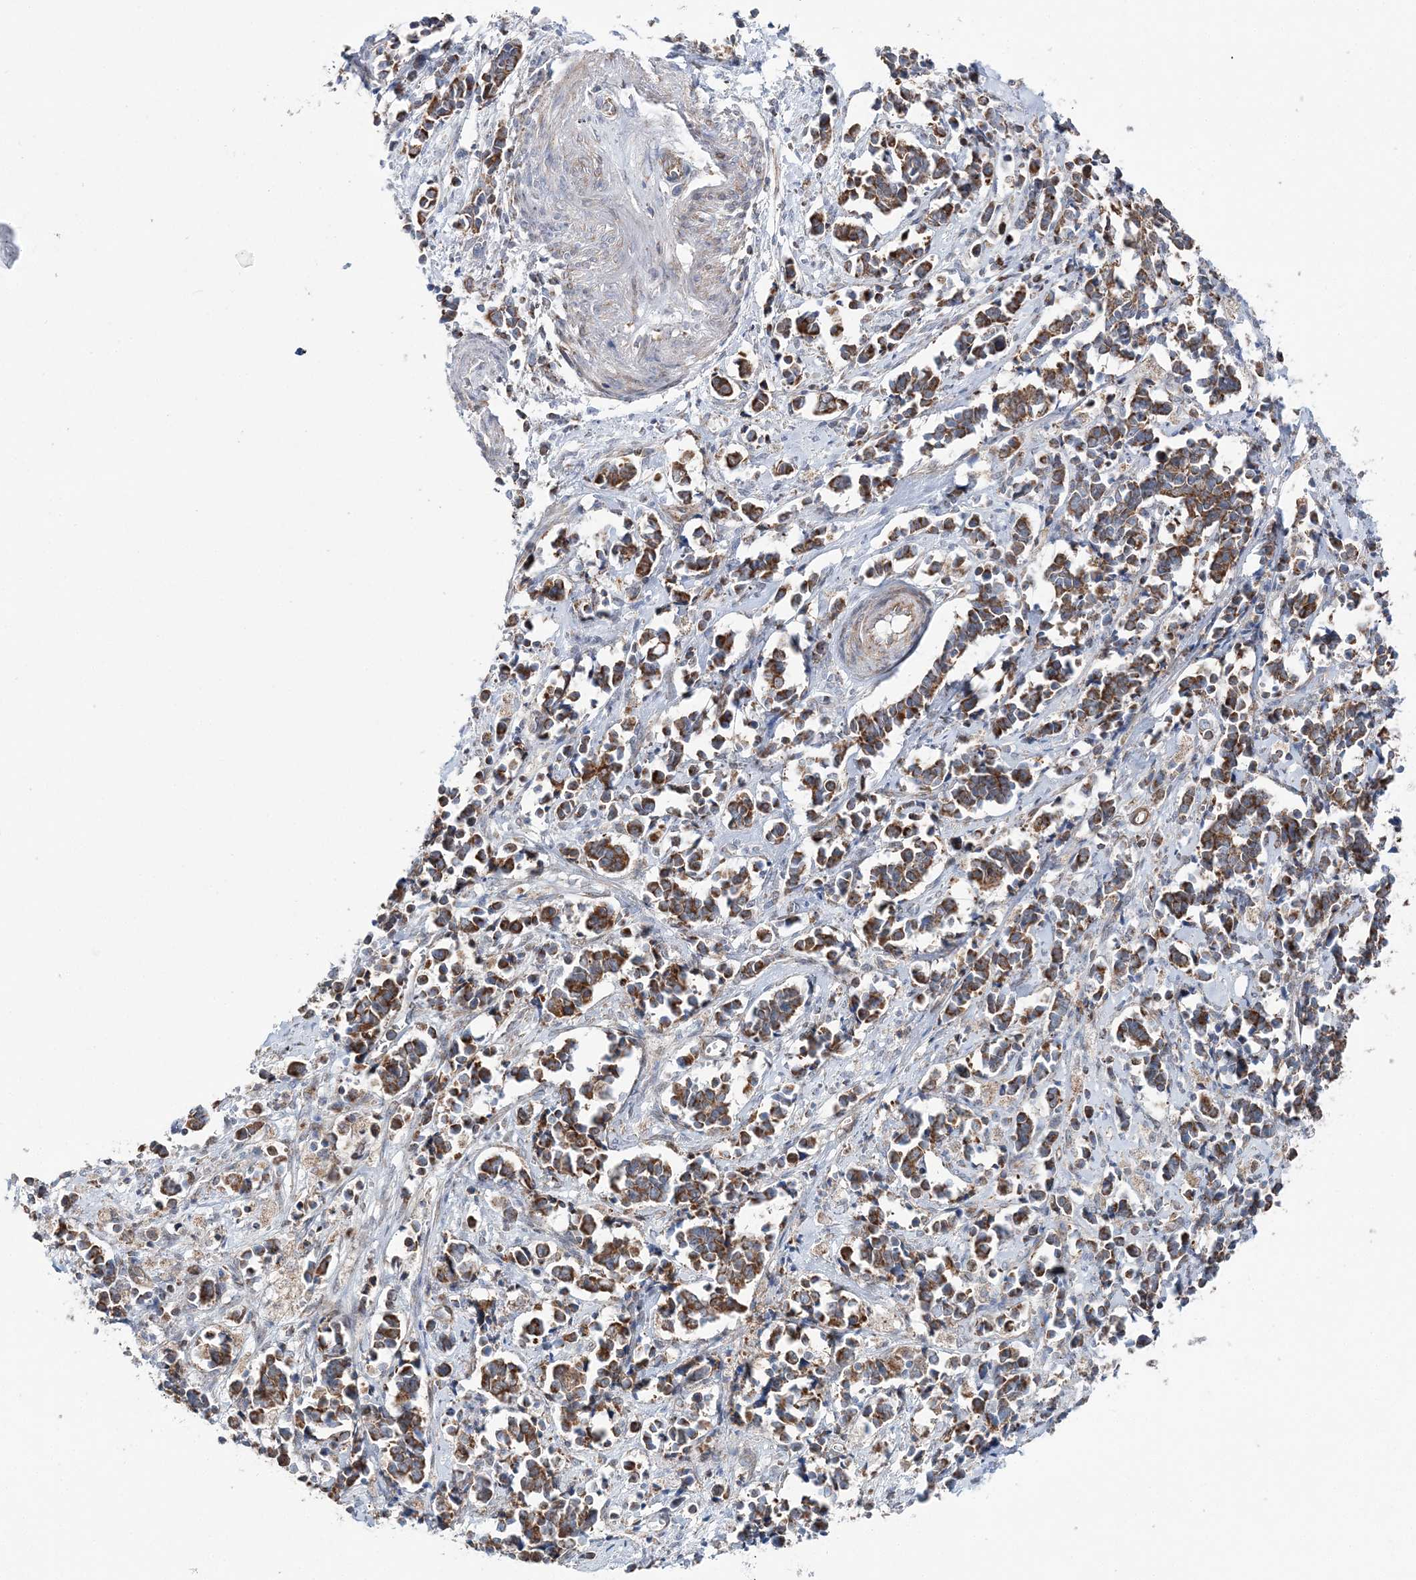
{"staining": {"intensity": "moderate", "quantity": ">75%", "location": "cytoplasmic/membranous"}, "tissue": "cervical cancer", "cell_type": "Tumor cells", "image_type": "cancer", "snomed": [{"axis": "morphology", "description": "Normal tissue, NOS"}, {"axis": "morphology", "description": "Squamous cell carcinoma, NOS"}, {"axis": "topography", "description": "Cervix"}], "caption": "DAB immunohistochemical staining of human cervical cancer (squamous cell carcinoma) displays moderate cytoplasmic/membranous protein expression in approximately >75% of tumor cells. (Stains: DAB in brown, nuclei in blue, Microscopy: brightfield microscopy at high magnification).", "gene": "OPA1", "patient": {"sex": "female", "age": 35}}